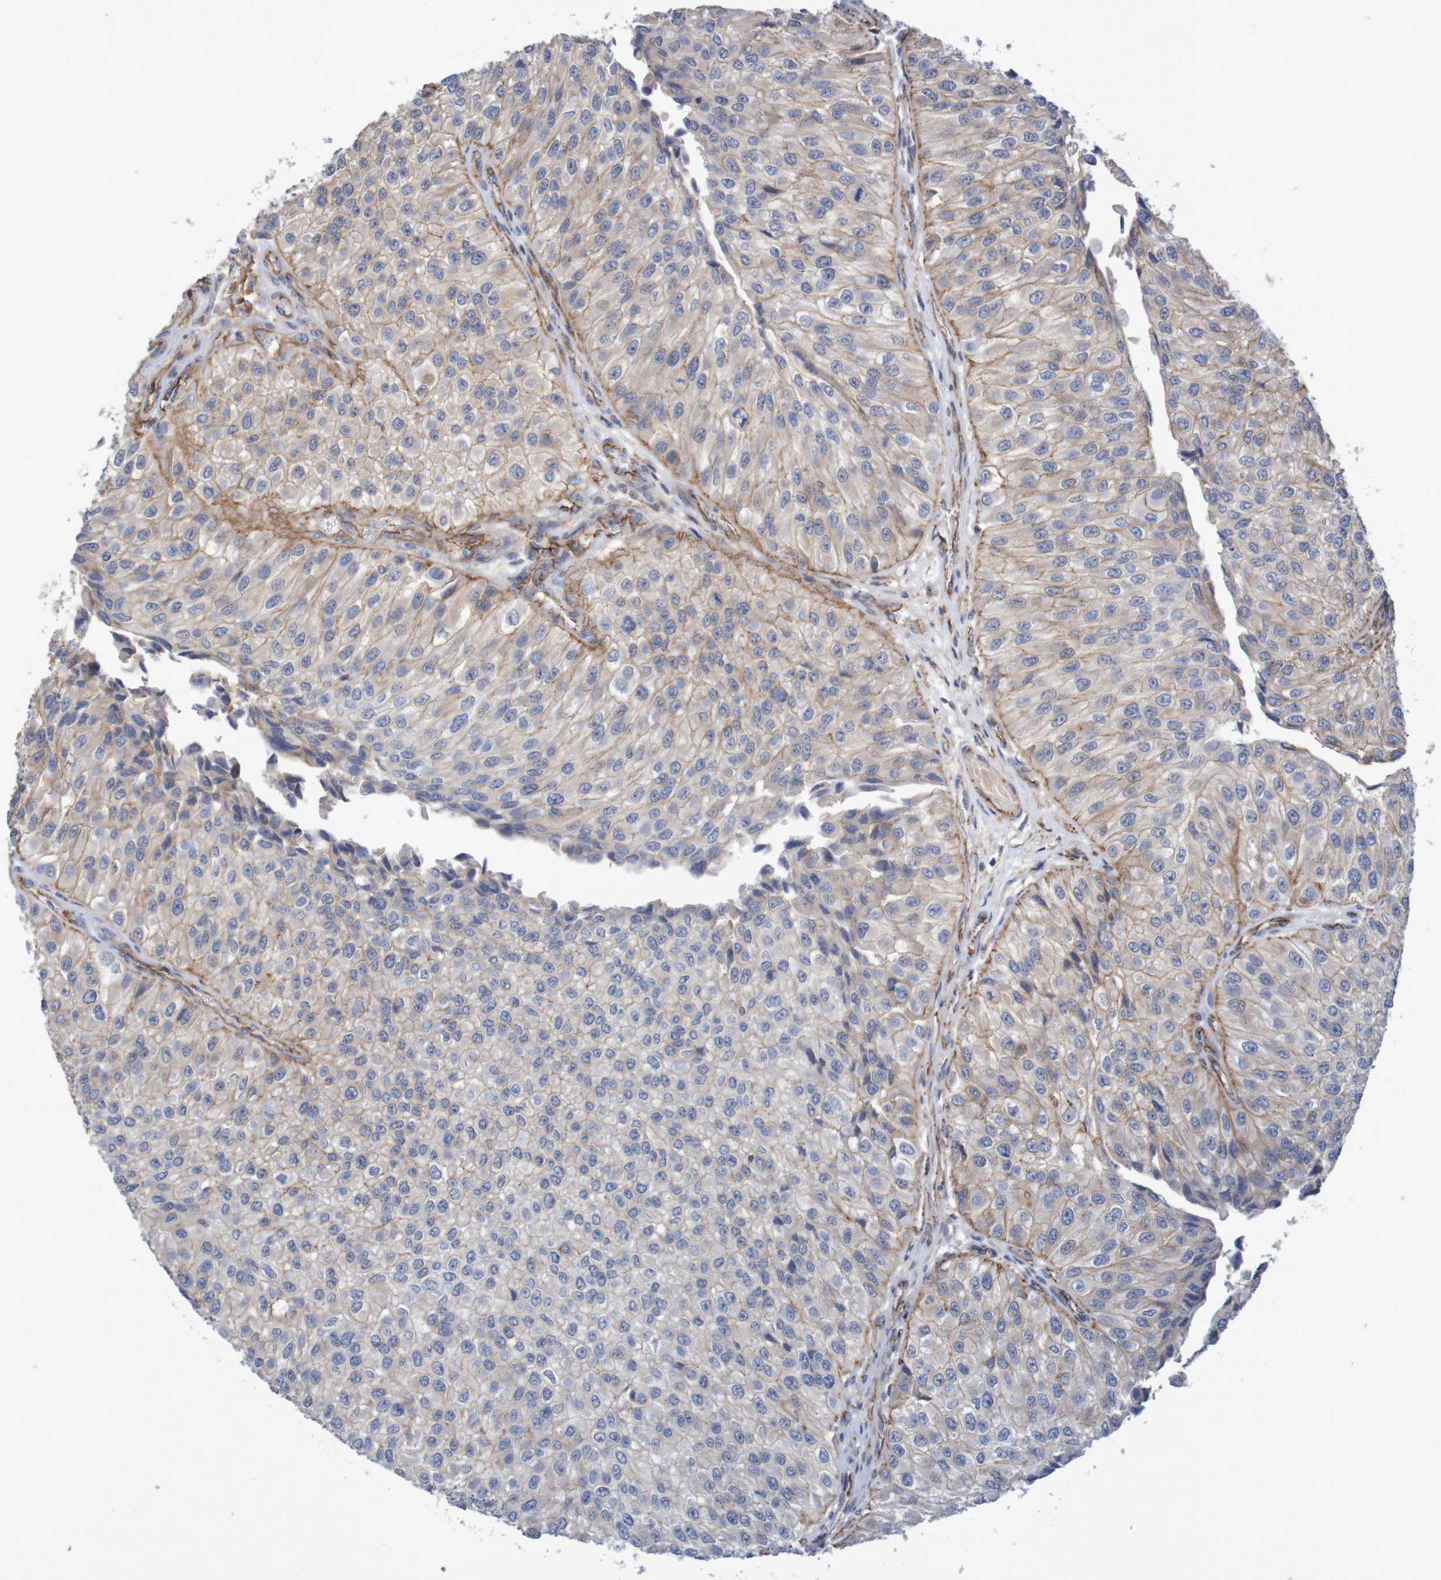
{"staining": {"intensity": "weak", "quantity": "25%-75%", "location": "cytoplasmic/membranous"}, "tissue": "urothelial cancer", "cell_type": "Tumor cells", "image_type": "cancer", "snomed": [{"axis": "morphology", "description": "Urothelial carcinoma, High grade"}, {"axis": "topography", "description": "Kidney"}, {"axis": "topography", "description": "Urinary bladder"}], "caption": "Human urothelial carcinoma (high-grade) stained with a protein marker shows weak staining in tumor cells.", "gene": "NECTIN2", "patient": {"sex": "male", "age": 77}}